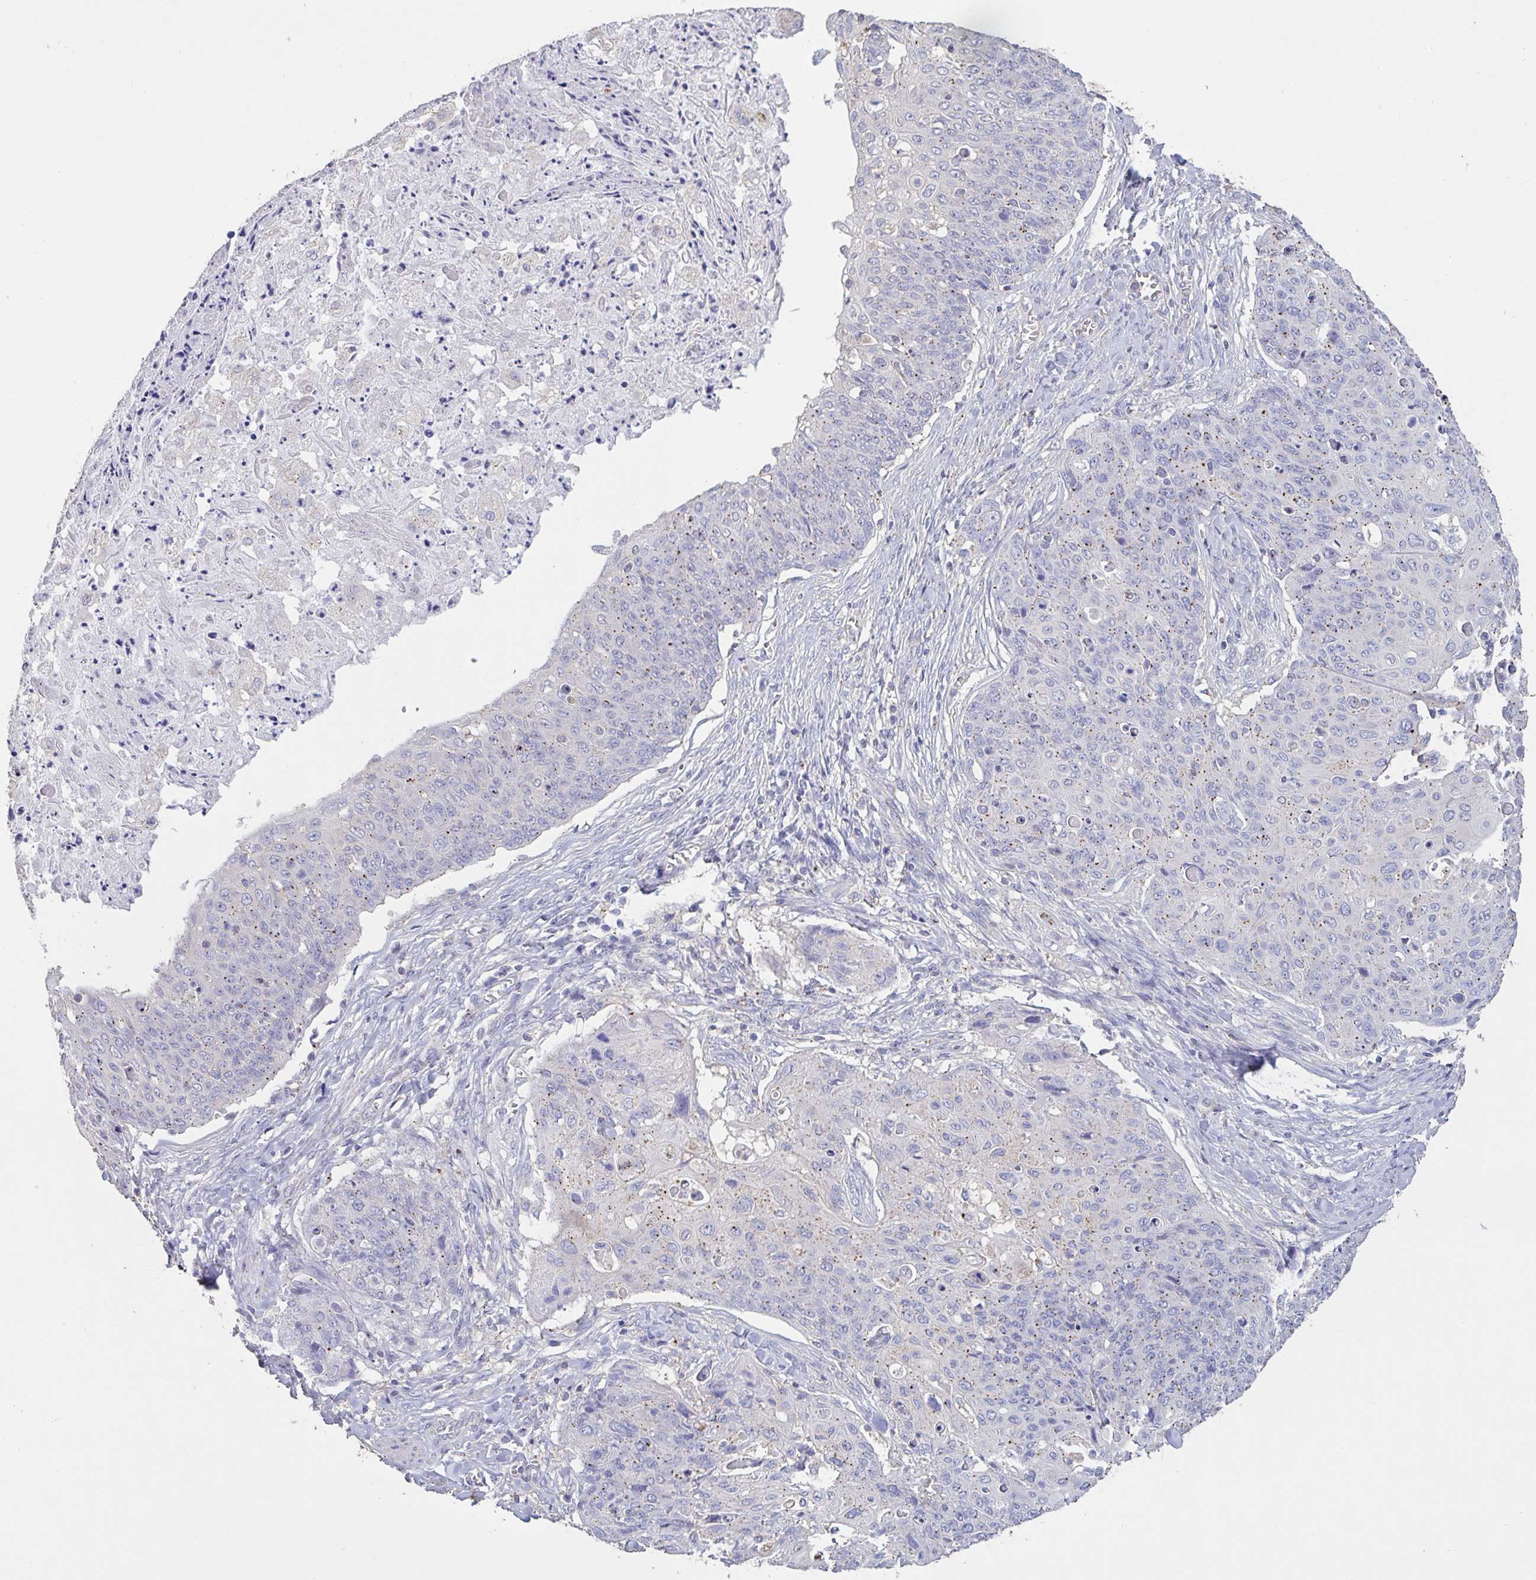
{"staining": {"intensity": "weak", "quantity": "25%-75%", "location": "cytoplasmic/membranous"}, "tissue": "skin cancer", "cell_type": "Tumor cells", "image_type": "cancer", "snomed": [{"axis": "morphology", "description": "Squamous cell carcinoma, NOS"}, {"axis": "topography", "description": "Skin"}, {"axis": "topography", "description": "Vulva"}], "caption": "Skin cancer (squamous cell carcinoma) stained for a protein displays weak cytoplasmic/membranous positivity in tumor cells.", "gene": "CHMP5", "patient": {"sex": "female", "age": 85}}